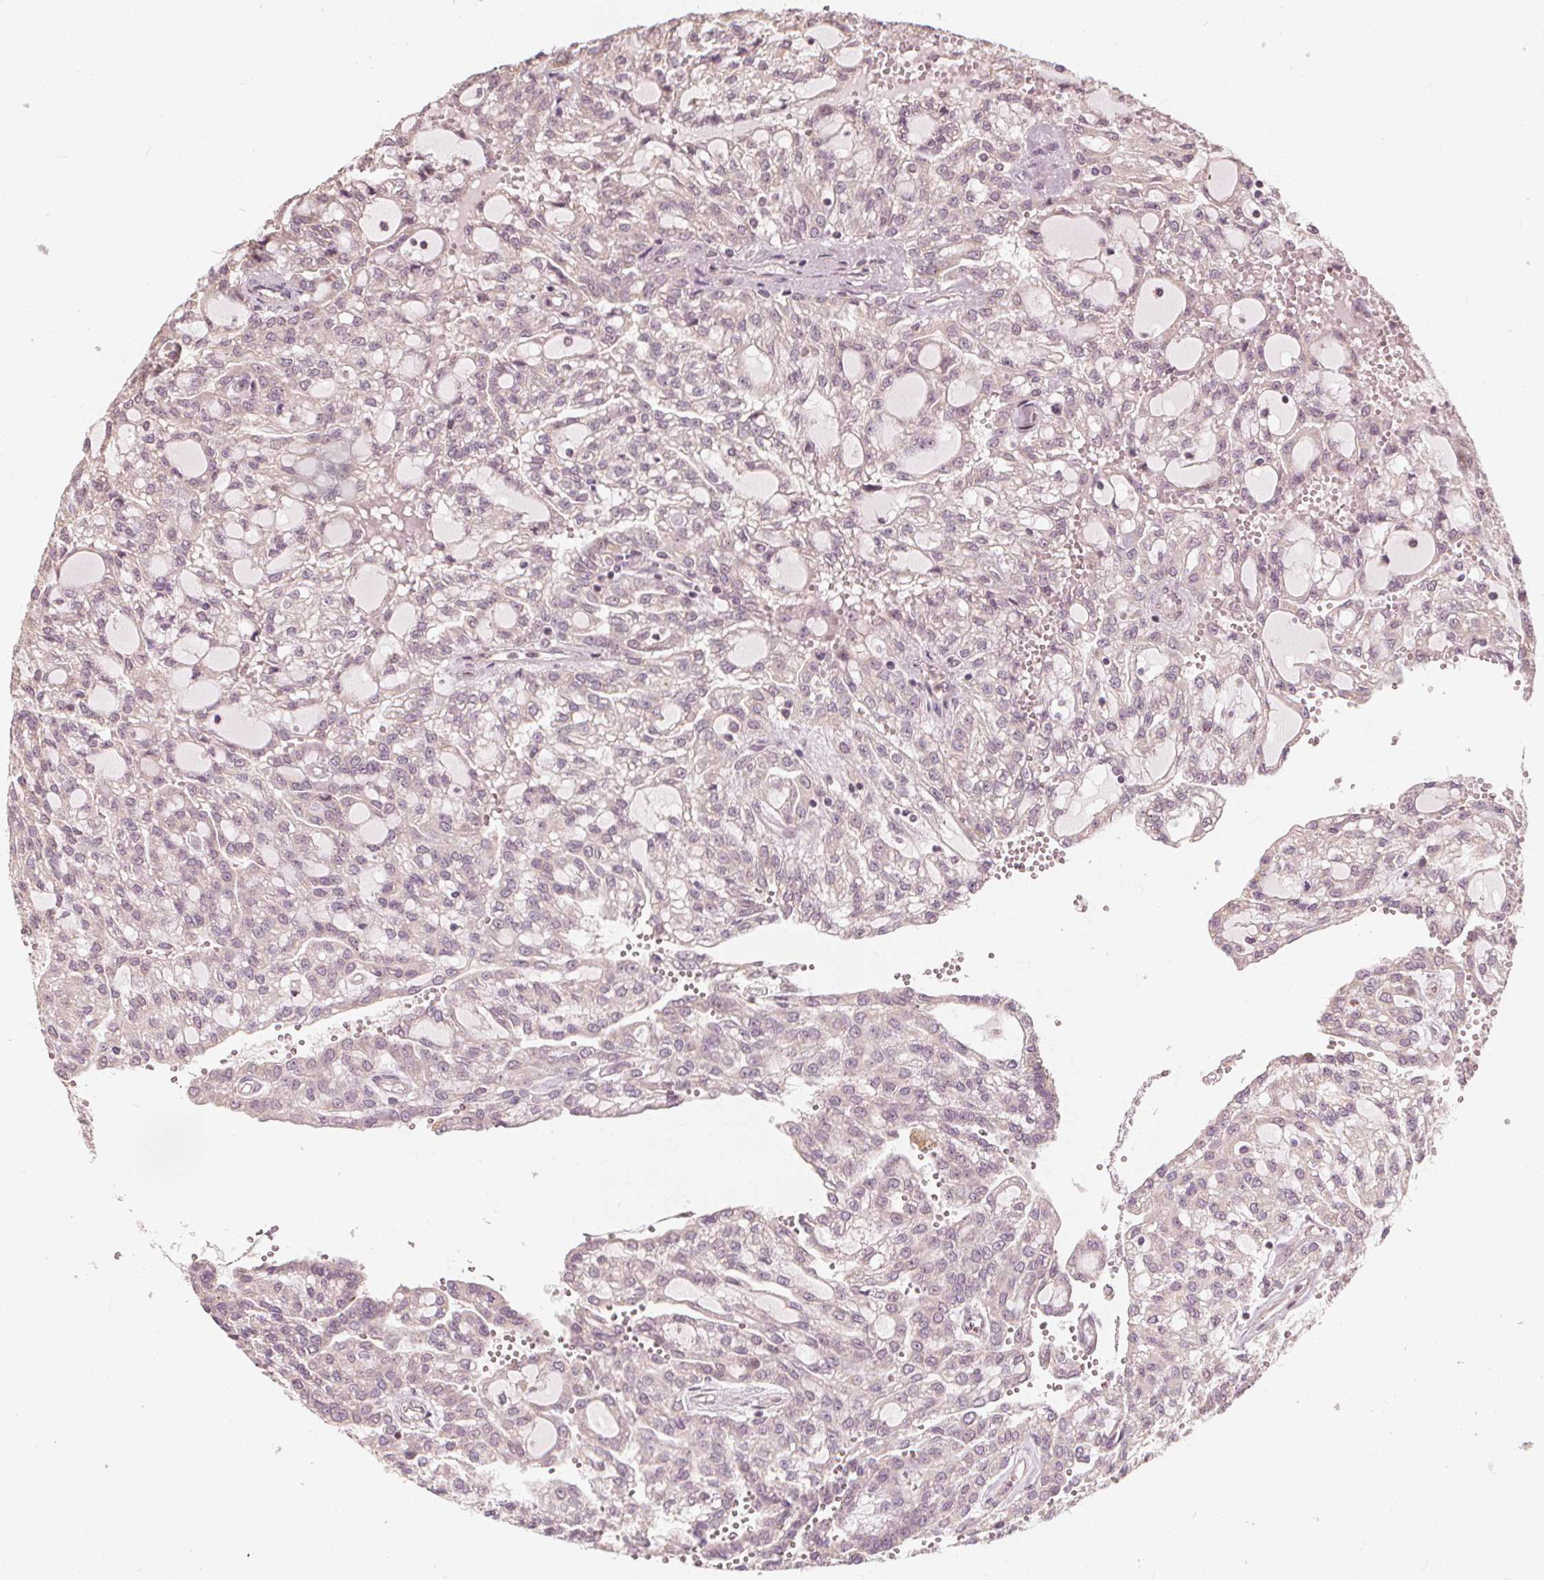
{"staining": {"intensity": "negative", "quantity": "none", "location": "none"}, "tissue": "renal cancer", "cell_type": "Tumor cells", "image_type": "cancer", "snomed": [{"axis": "morphology", "description": "Adenocarcinoma, NOS"}, {"axis": "topography", "description": "Kidney"}], "caption": "Immunohistochemistry (IHC) photomicrograph of human renal cancer (adenocarcinoma) stained for a protein (brown), which demonstrates no expression in tumor cells. (IHC, brightfield microscopy, high magnification).", "gene": "PEX26", "patient": {"sex": "male", "age": 63}}